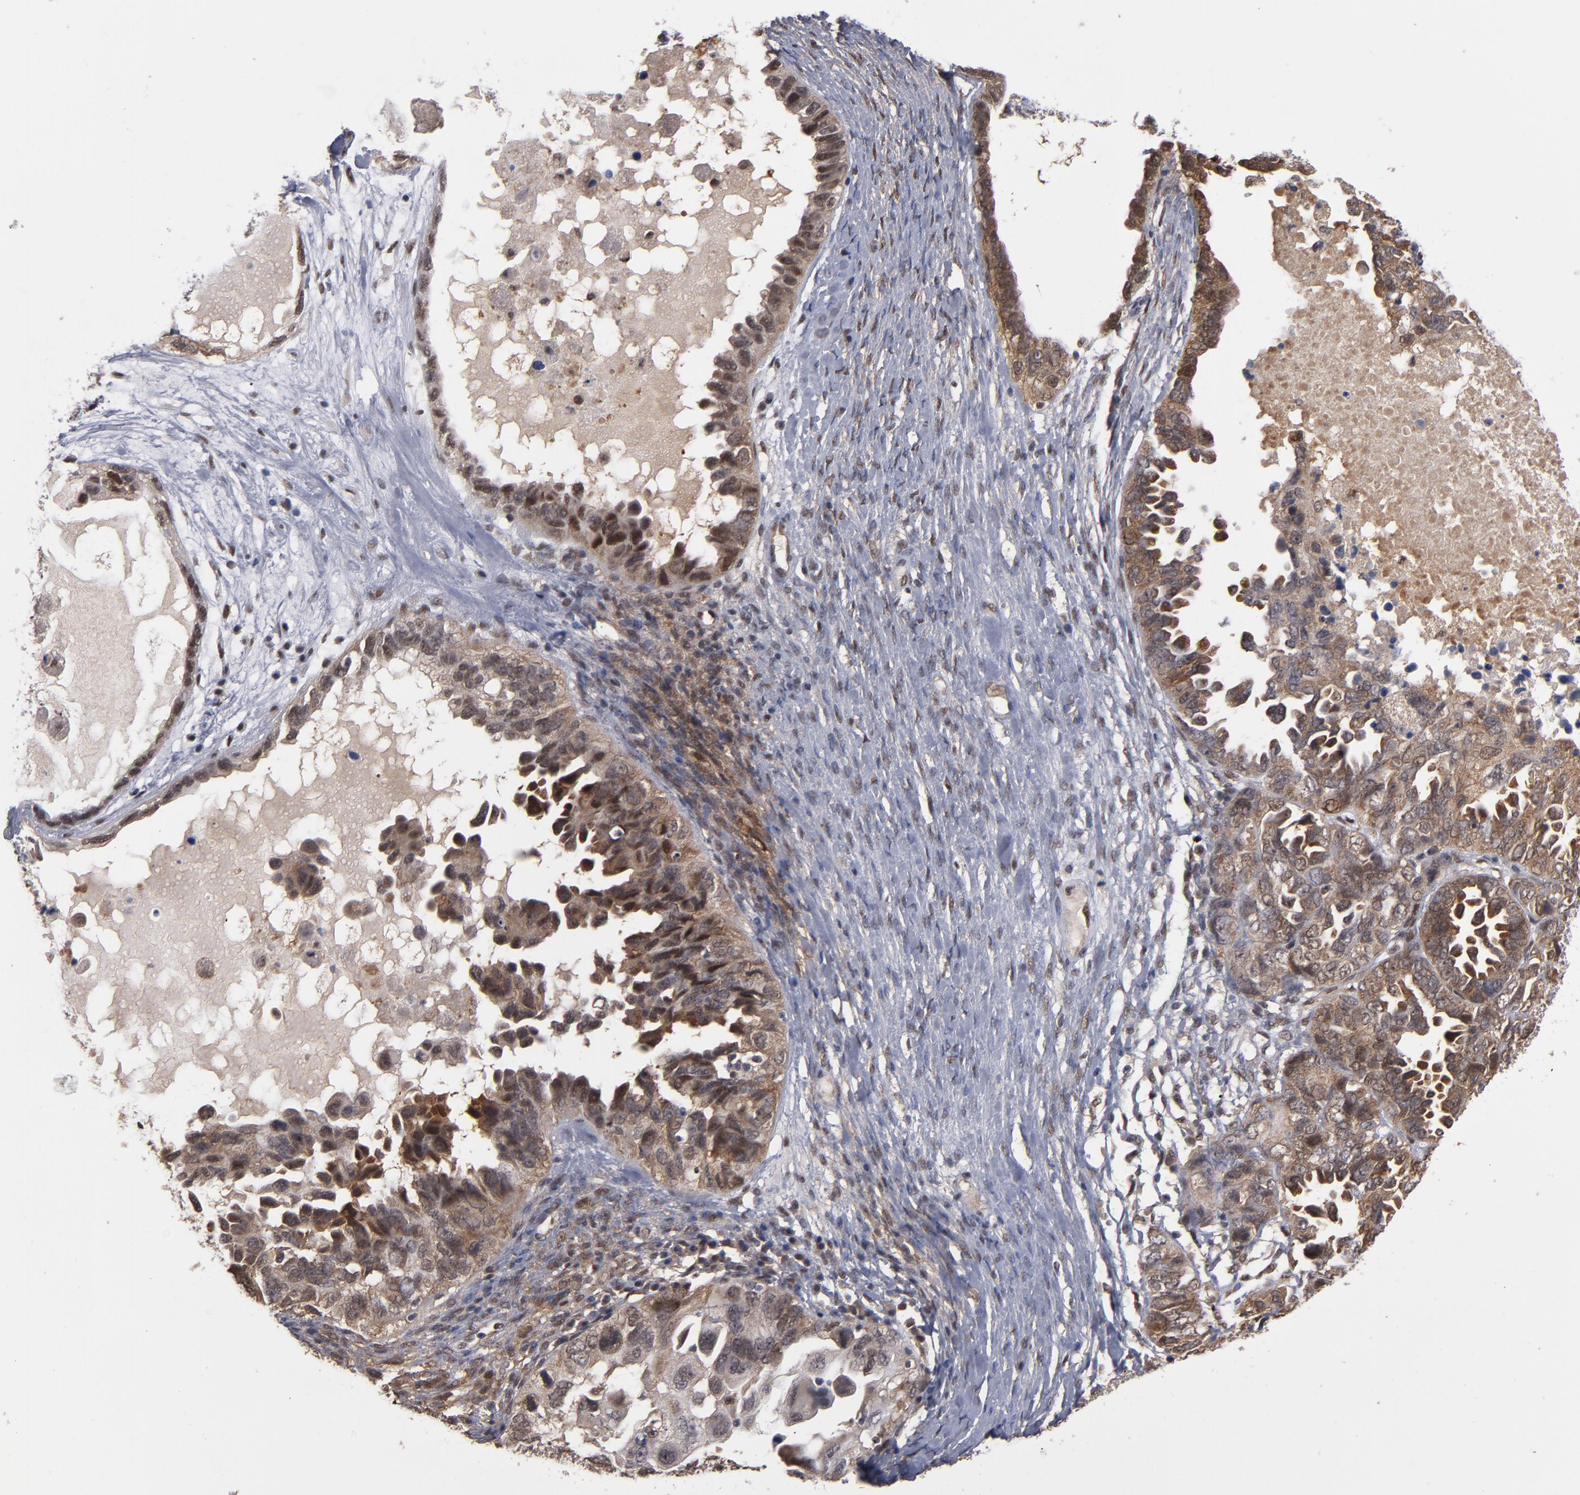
{"staining": {"intensity": "moderate", "quantity": ">75%", "location": "cytoplasmic/membranous,nuclear"}, "tissue": "ovarian cancer", "cell_type": "Tumor cells", "image_type": "cancer", "snomed": [{"axis": "morphology", "description": "Cystadenocarcinoma, serous, NOS"}, {"axis": "topography", "description": "Ovary"}], "caption": "A medium amount of moderate cytoplasmic/membranous and nuclear staining is identified in approximately >75% of tumor cells in ovarian serous cystadenocarcinoma tissue.", "gene": "HUWE1", "patient": {"sex": "female", "age": 82}}